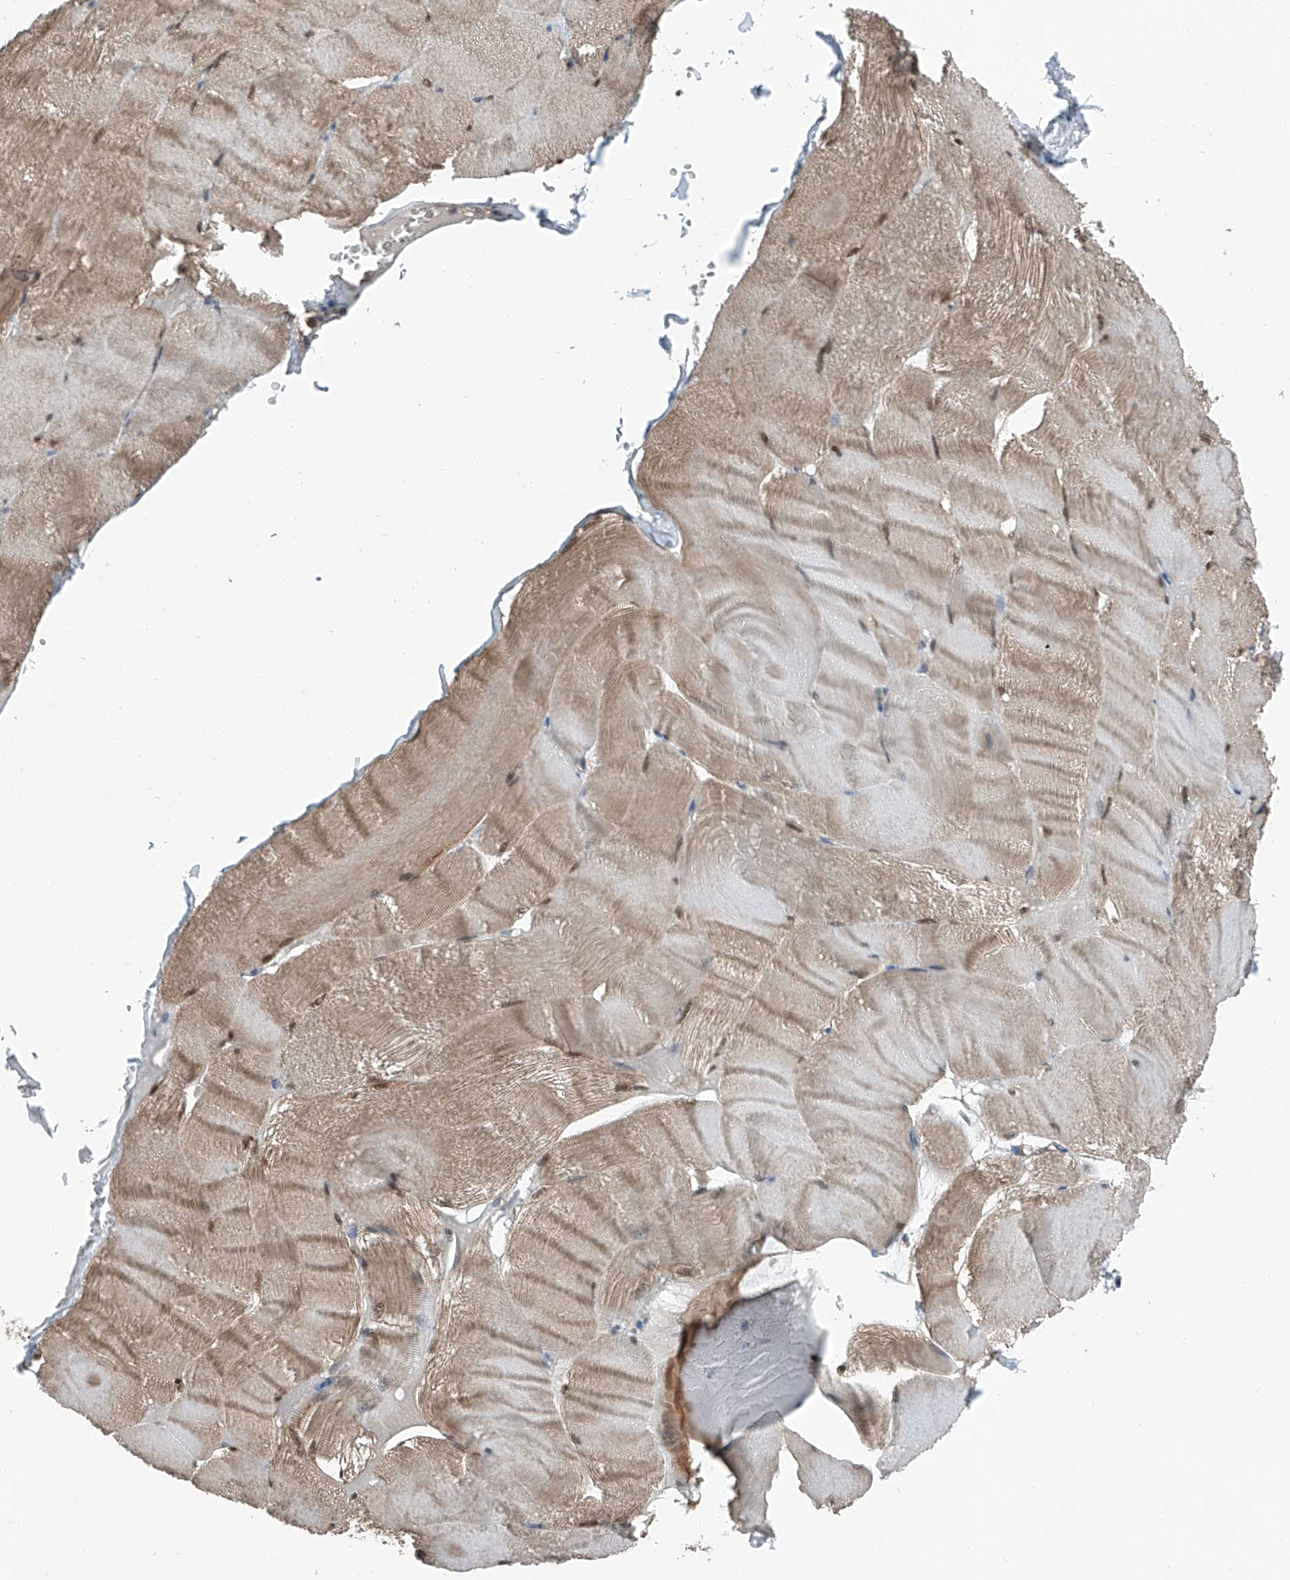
{"staining": {"intensity": "moderate", "quantity": "25%-75%", "location": "cytoplasmic/membranous,nuclear"}, "tissue": "skeletal muscle", "cell_type": "Myocytes", "image_type": "normal", "snomed": [{"axis": "morphology", "description": "Normal tissue, NOS"}, {"axis": "morphology", "description": "Basal cell carcinoma"}, {"axis": "topography", "description": "Skeletal muscle"}], "caption": "The photomicrograph demonstrates staining of normal skeletal muscle, revealing moderate cytoplasmic/membranous,nuclear protein expression (brown color) within myocytes. (brown staining indicates protein expression, while blue staining denotes nuclei).", "gene": "HSPA6", "patient": {"sex": "female", "age": 64}}